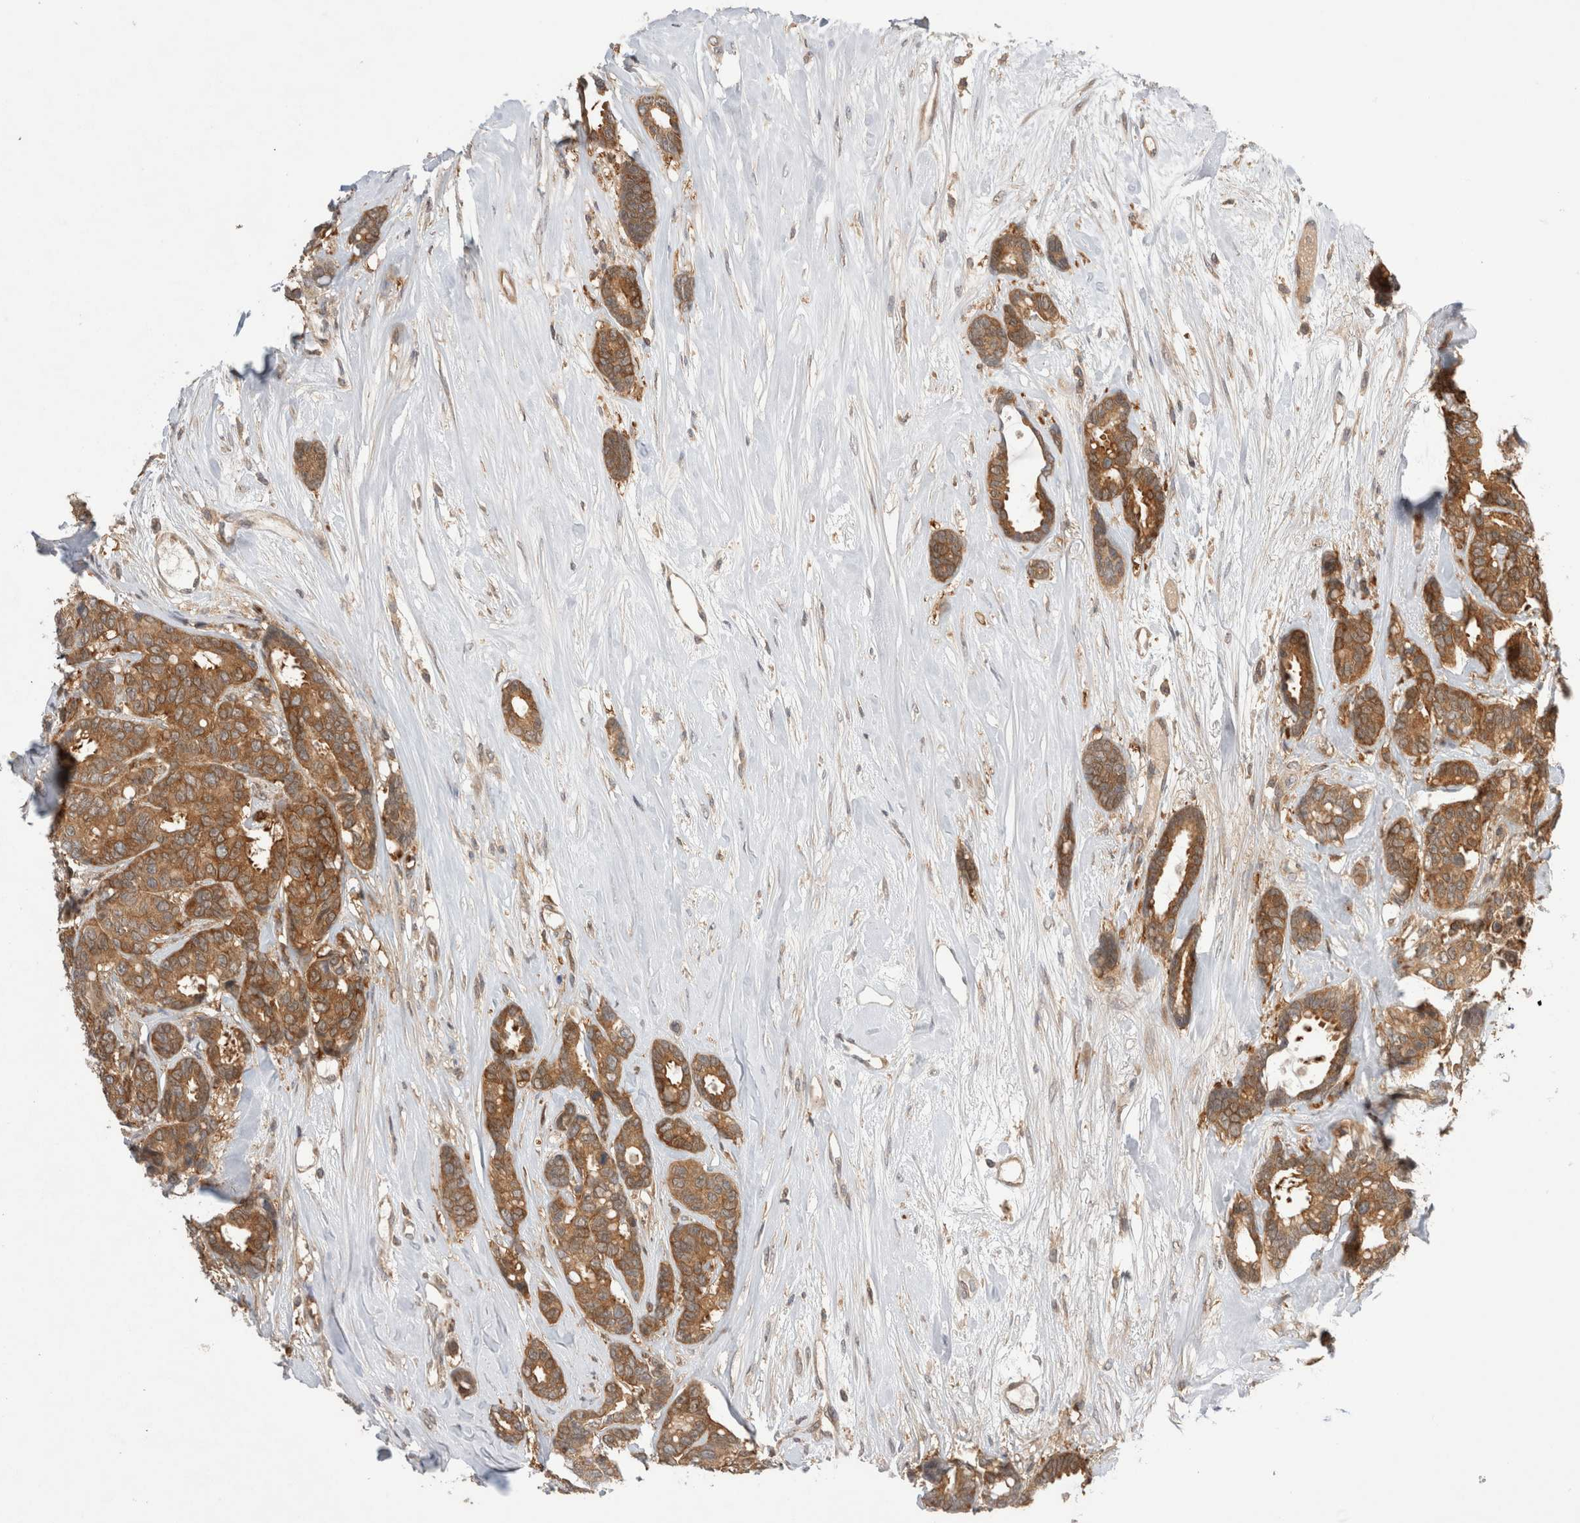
{"staining": {"intensity": "moderate", "quantity": ">75%", "location": "cytoplasmic/membranous"}, "tissue": "breast cancer", "cell_type": "Tumor cells", "image_type": "cancer", "snomed": [{"axis": "morphology", "description": "Duct carcinoma"}, {"axis": "topography", "description": "Breast"}], "caption": "Moderate cytoplasmic/membranous positivity for a protein is seen in about >75% of tumor cells of invasive ductal carcinoma (breast) using immunohistochemistry.", "gene": "NFKB1", "patient": {"sex": "female", "age": 87}}